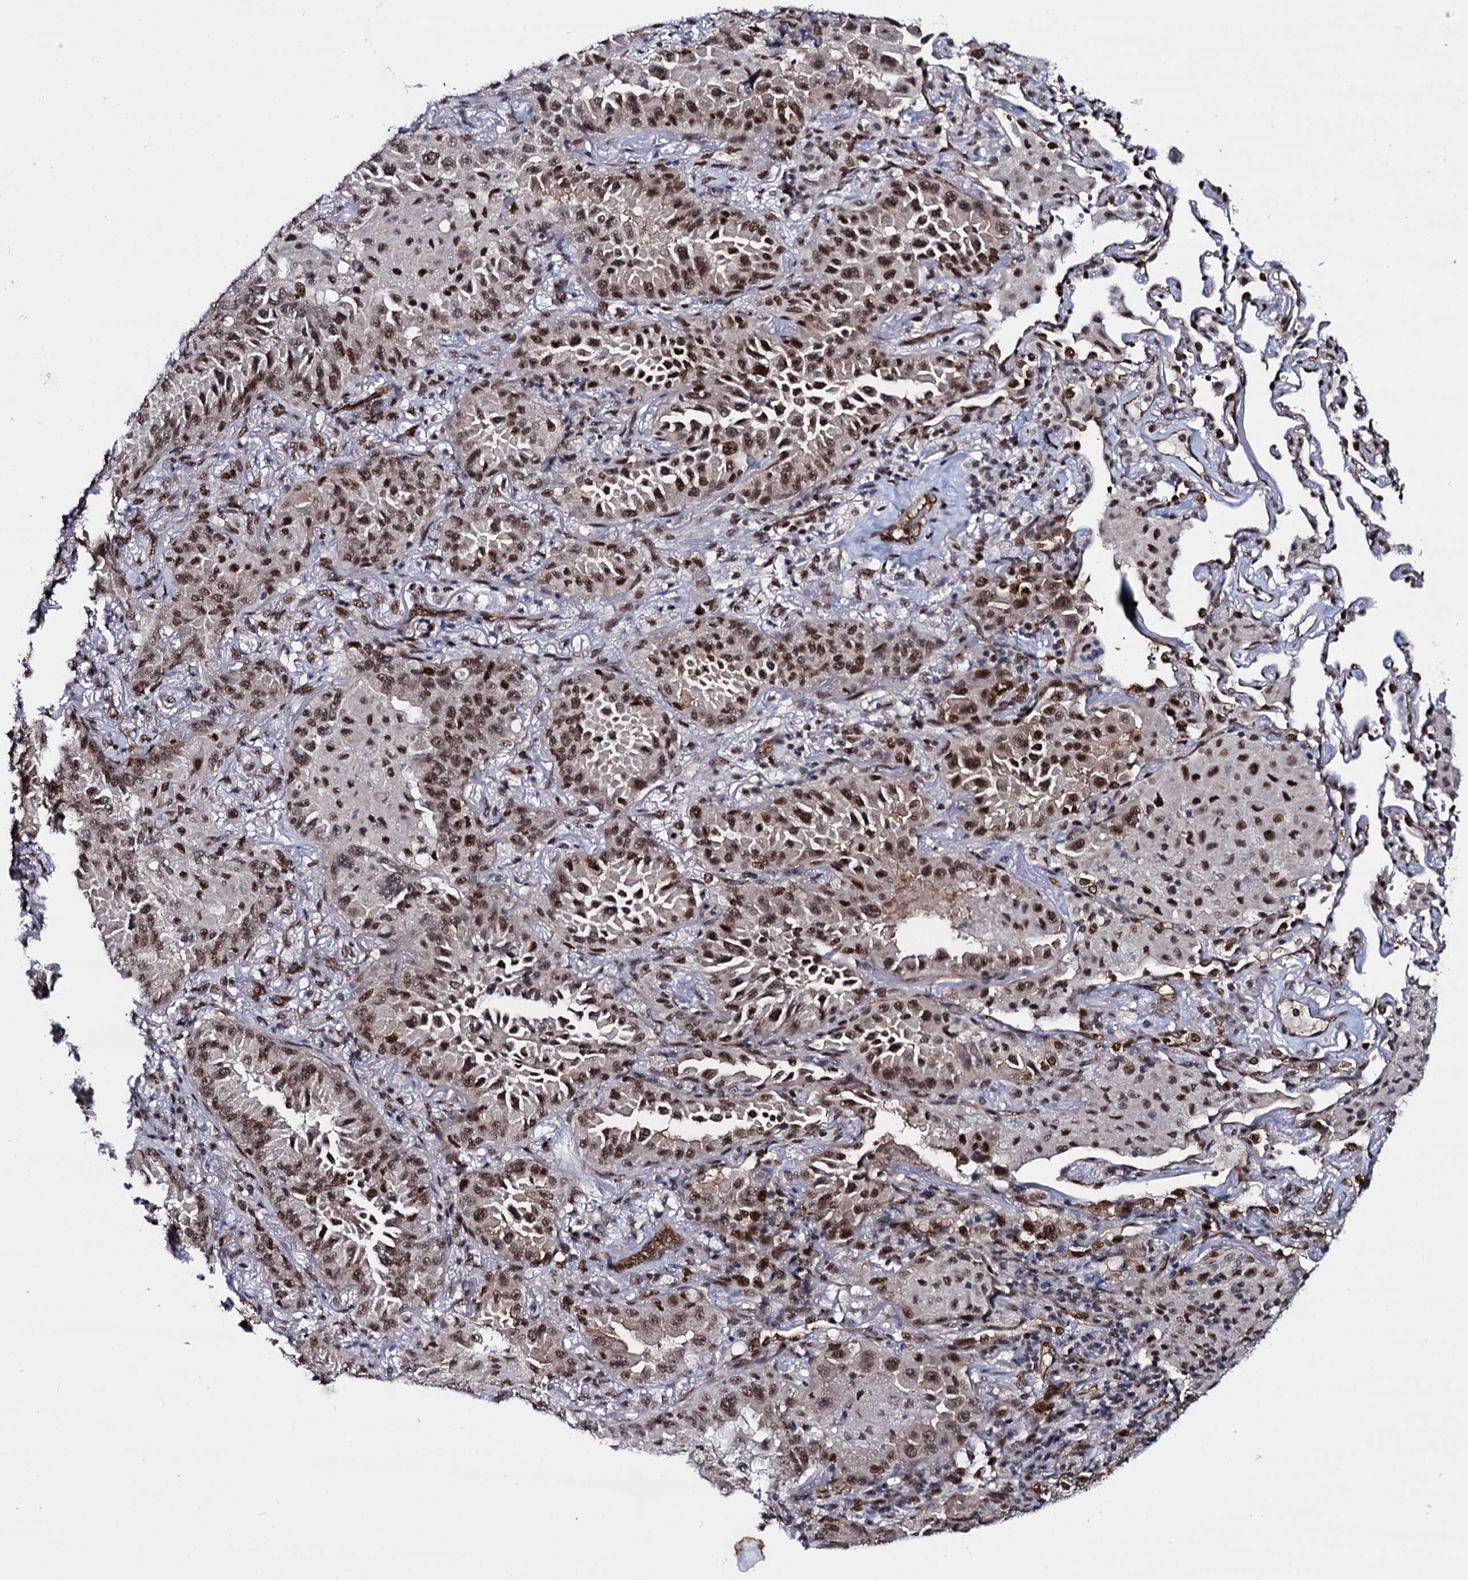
{"staining": {"intensity": "strong", "quantity": ">75%", "location": "nuclear"}, "tissue": "lung cancer", "cell_type": "Tumor cells", "image_type": "cancer", "snomed": [{"axis": "morphology", "description": "Adenocarcinoma, NOS"}, {"axis": "topography", "description": "Lung"}], "caption": "Approximately >75% of tumor cells in lung adenocarcinoma demonstrate strong nuclear protein staining as visualized by brown immunohistochemical staining.", "gene": "GALNT11", "patient": {"sex": "female", "age": 69}}